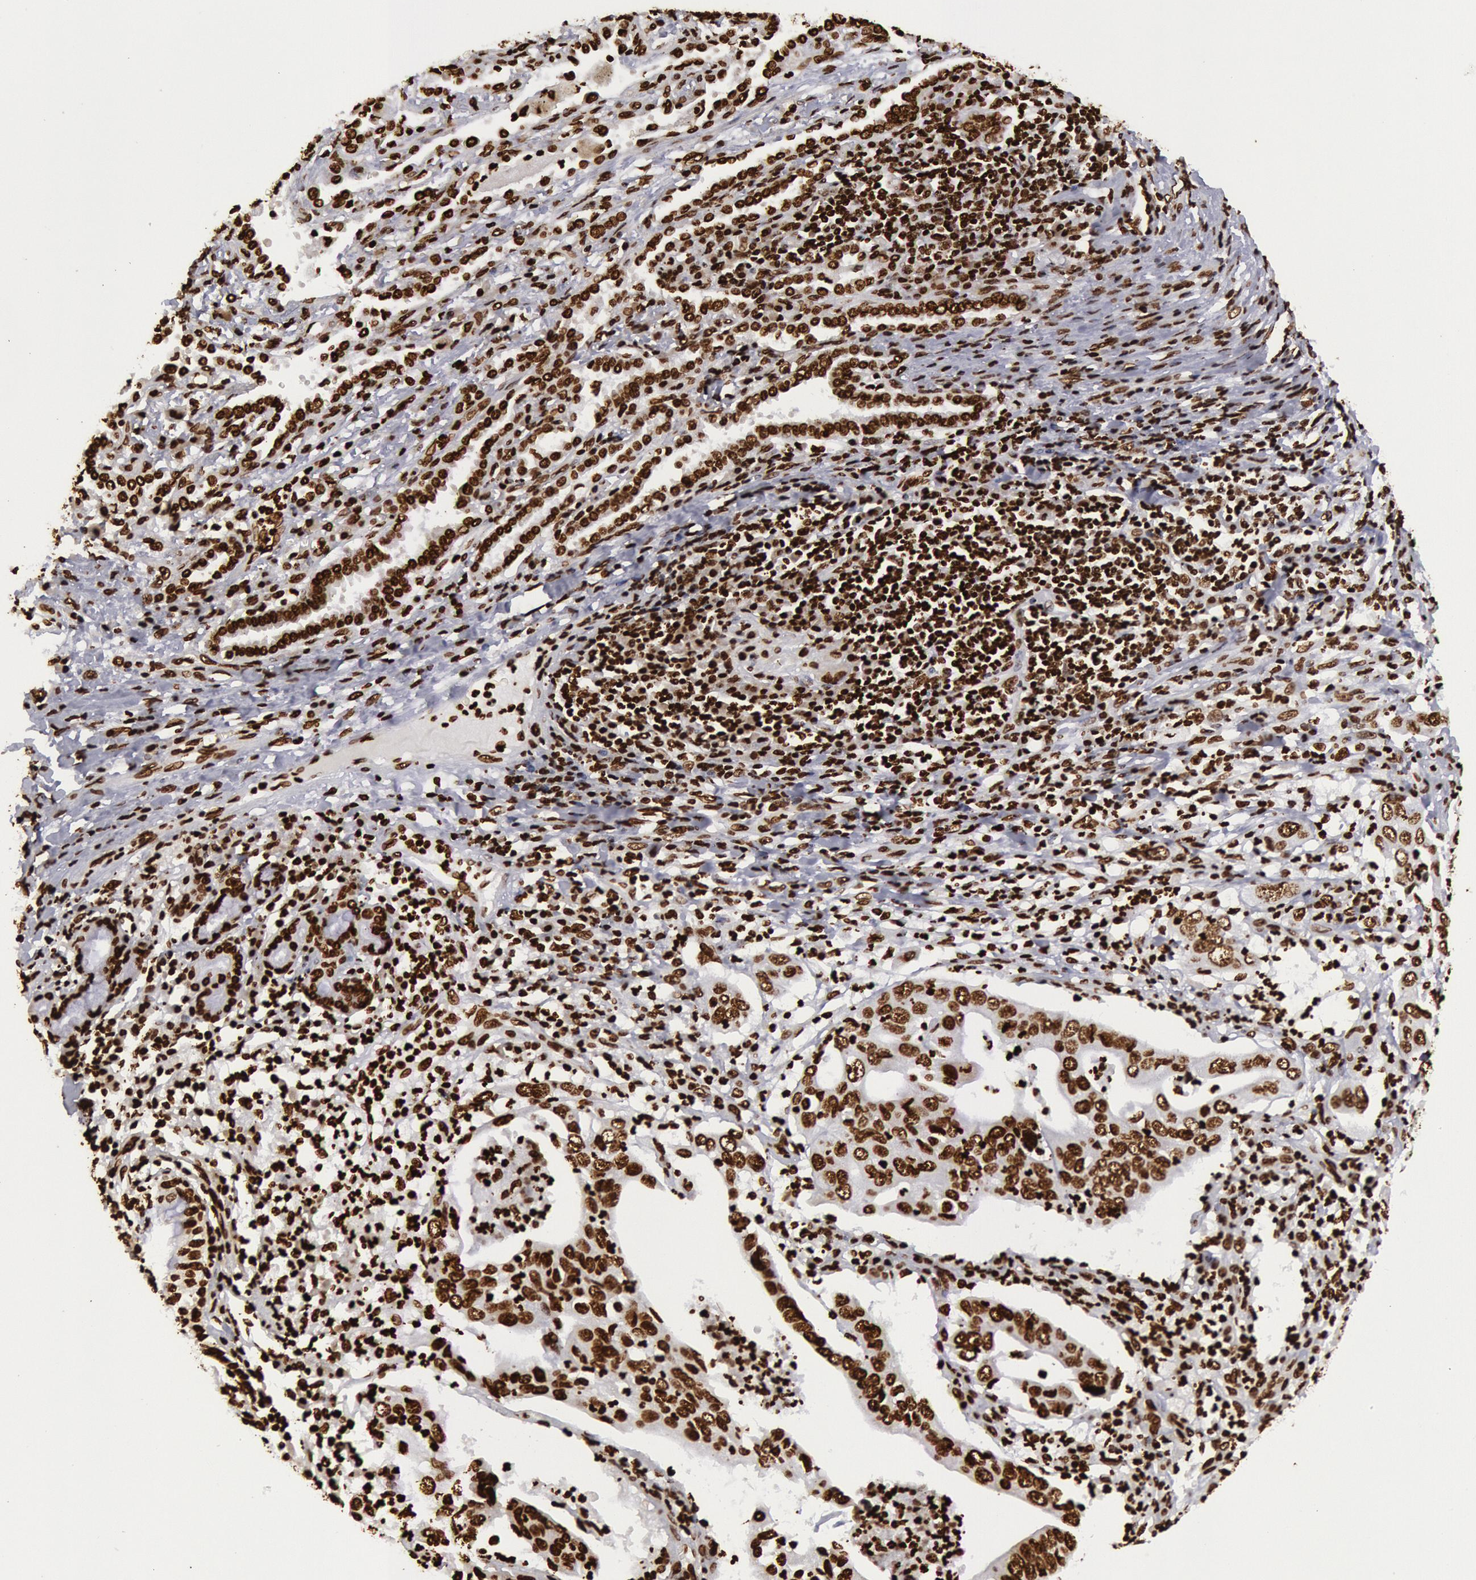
{"staining": {"intensity": "strong", "quantity": ">75%", "location": "nuclear"}, "tissue": "lung cancer", "cell_type": "Tumor cells", "image_type": "cancer", "snomed": [{"axis": "morphology", "description": "Adenocarcinoma, NOS"}, {"axis": "topography", "description": "Lung"}], "caption": "There is high levels of strong nuclear staining in tumor cells of lung cancer (adenocarcinoma), as demonstrated by immunohistochemical staining (brown color).", "gene": "H3-4", "patient": {"sex": "male", "age": 48}}